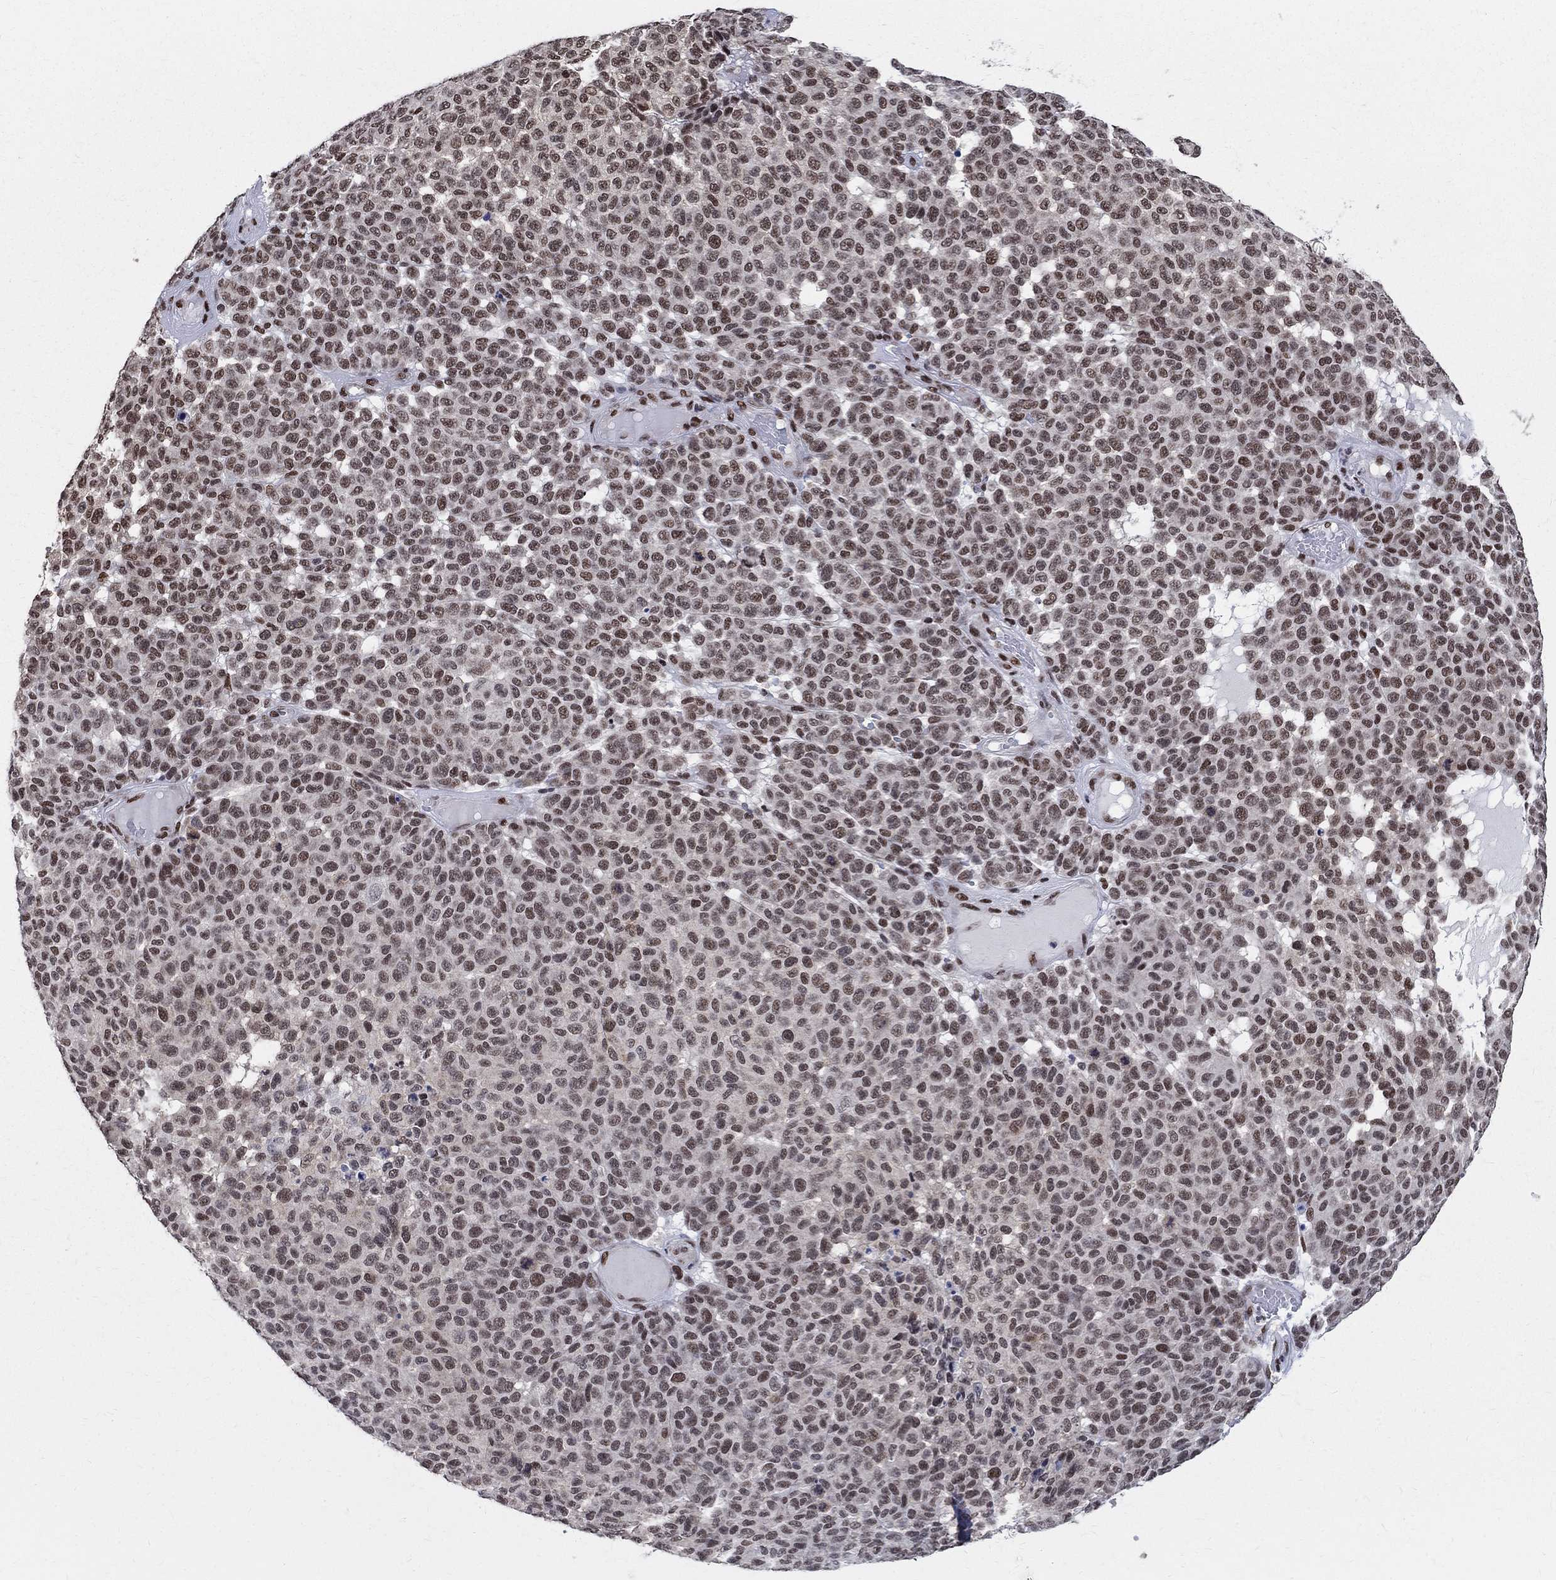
{"staining": {"intensity": "moderate", "quantity": "25%-75%", "location": "nuclear"}, "tissue": "melanoma", "cell_type": "Tumor cells", "image_type": "cancer", "snomed": [{"axis": "morphology", "description": "Malignant melanoma, NOS"}, {"axis": "topography", "description": "Skin"}], "caption": "Melanoma tissue displays moderate nuclear staining in approximately 25%-75% of tumor cells, visualized by immunohistochemistry. (DAB (3,3'-diaminobenzidine) IHC with brightfield microscopy, high magnification).", "gene": "FBXO16", "patient": {"sex": "female", "age": 95}}